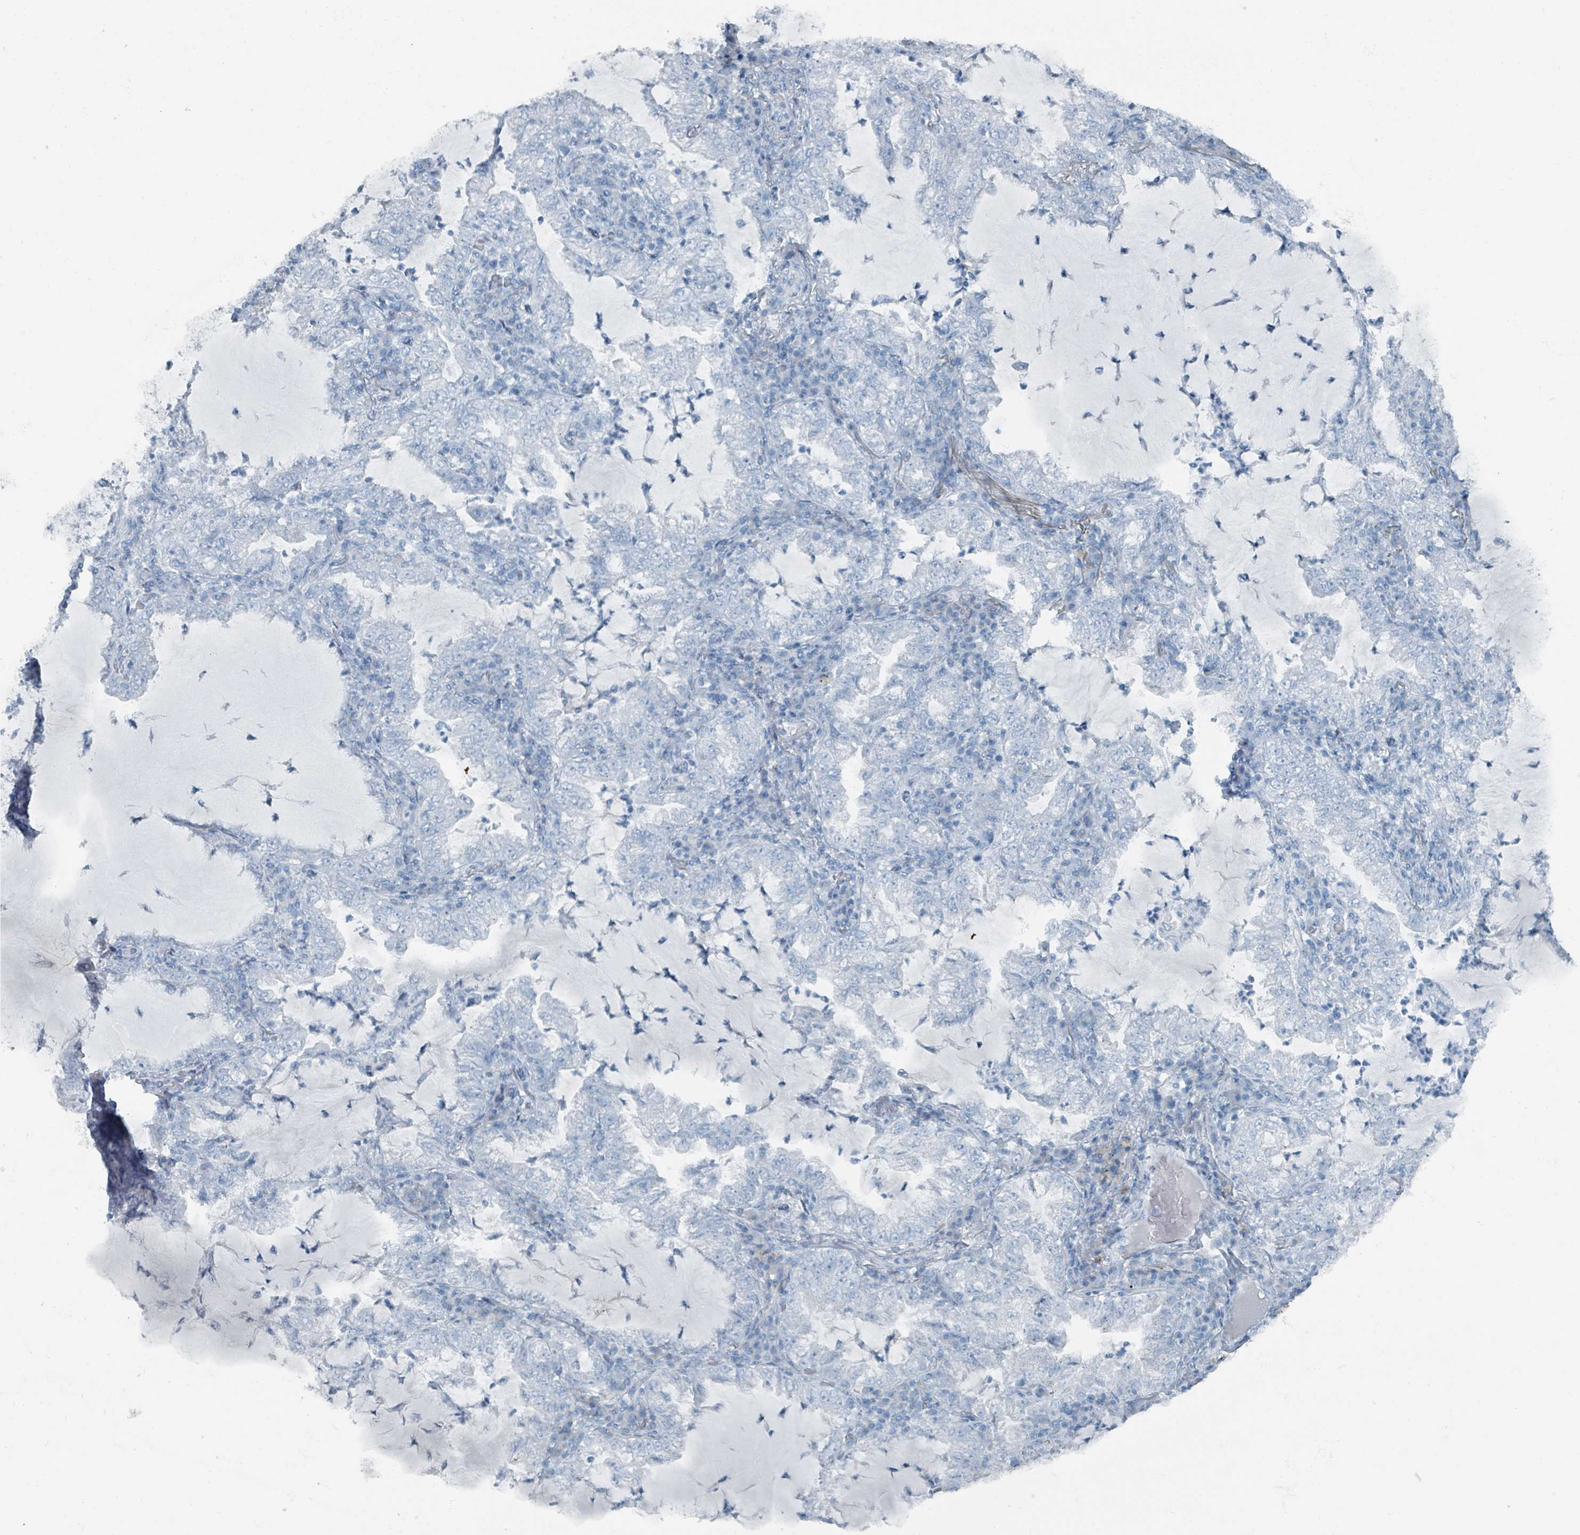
{"staining": {"intensity": "negative", "quantity": "none", "location": "none"}, "tissue": "lung cancer", "cell_type": "Tumor cells", "image_type": "cancer", "snomed": [{"axis": "morphology", "description": "Adenocarcinoma, NOS"}, {"axis": "topography", "description": "Lung"}], "caption": "Photomicrograph shows no protein staining in tumor cells of lung cancer (adenocarcinoma) tissue.", "gene": "GAMT", "patient": {"sex": "female", "age": 73}}